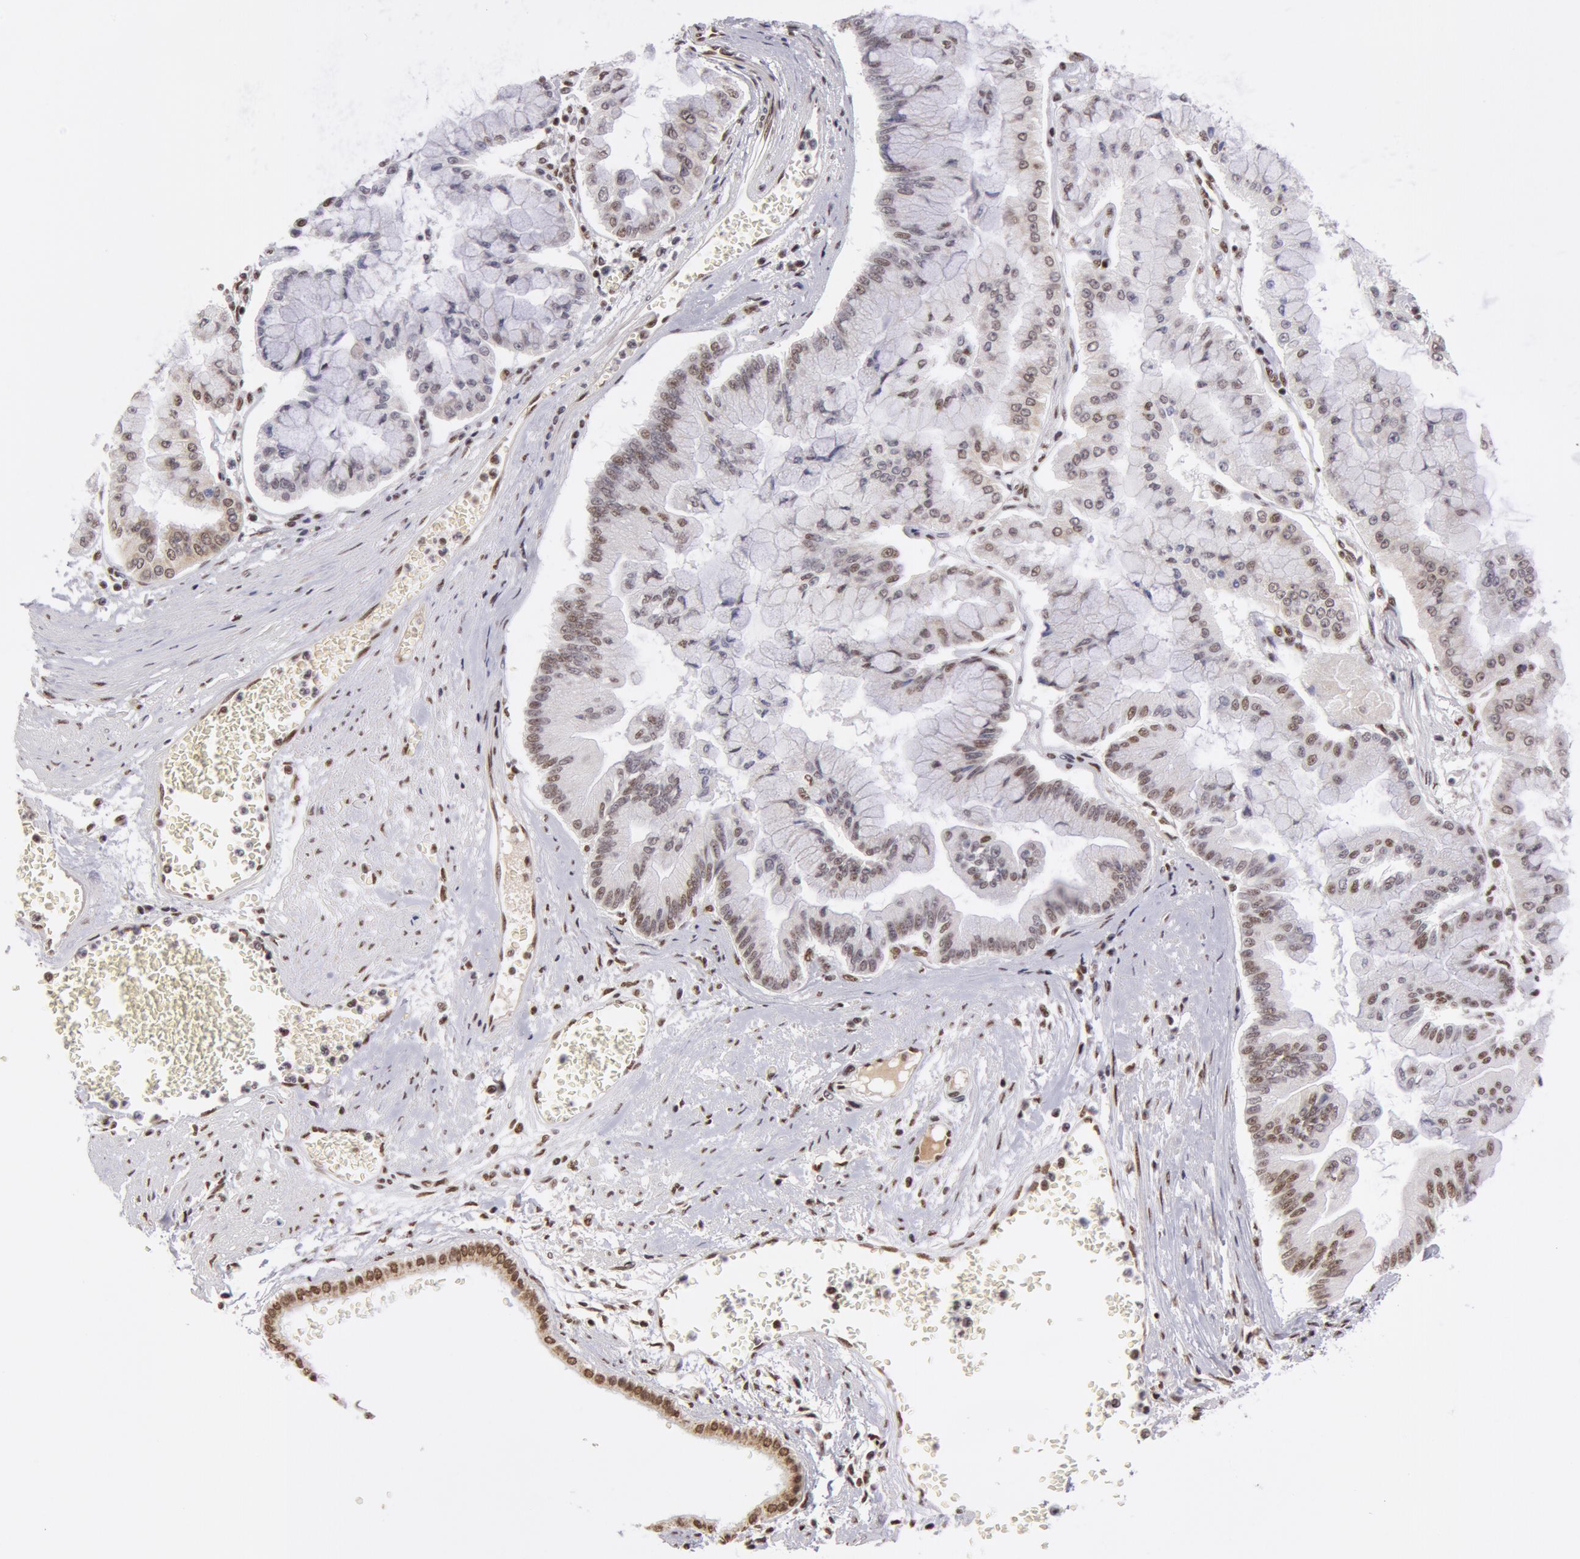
{"staining": {"intensity": "weak", "quantity": "25%-75%", "location": "nuclear"}, "tissue": "liver cancer", "cell_type": "Tumor cells", "image_type": "cancer", "snomed": [{"axis": "morphology", "description": "Cholangiocarcinoma"}, {"axis": "topography", "description": "Liver"}], "caption": "Protein staining of liver cancer (cholangiocarcinoma) tissue demonstrates weak nuclear expression in approximately 25%-75% of tumor cells.", "gene": "VRTN", "patient": {"sex": "female", "age": 79}}